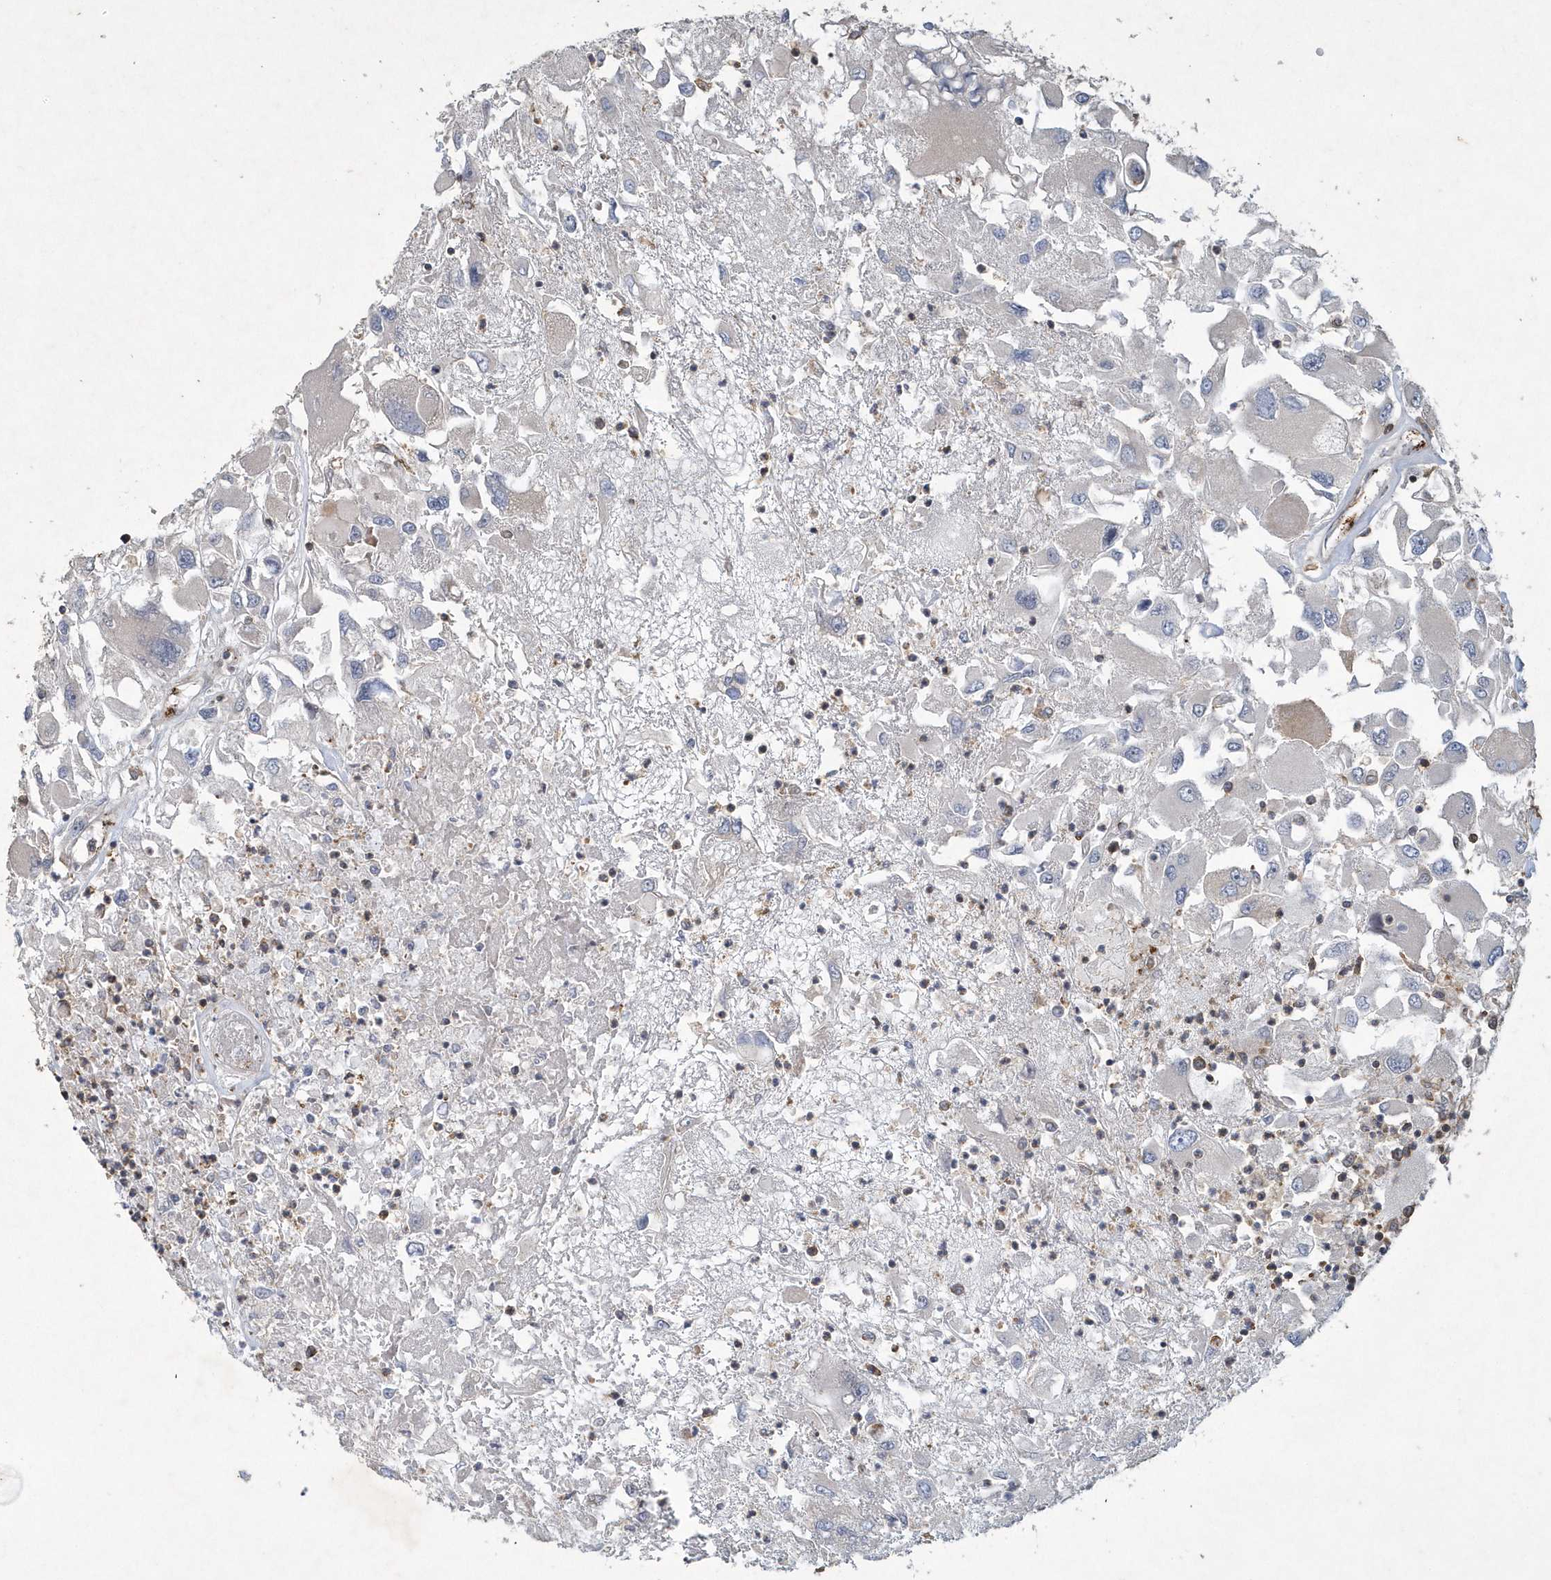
{"staining": {"intensity": "negative", "quantity": "none", "location": "none"}, "tissue": "renal cancer", "cell_type": "Tumor cells", "image_type": "cancer", "snomed": [{"axis": "morphology", "description": "Adenocarcinoma, NOS"}, {"axis": "topography", "description": "Kidney"}], "caption": "A high-resolution histopathology image shows immunohistochemistry staining of adenocarcinoma (renal), which displays no significant expression in tumor cells.", "gene": "N4BP2", "patient": {"sex": "female", "age": 52}}